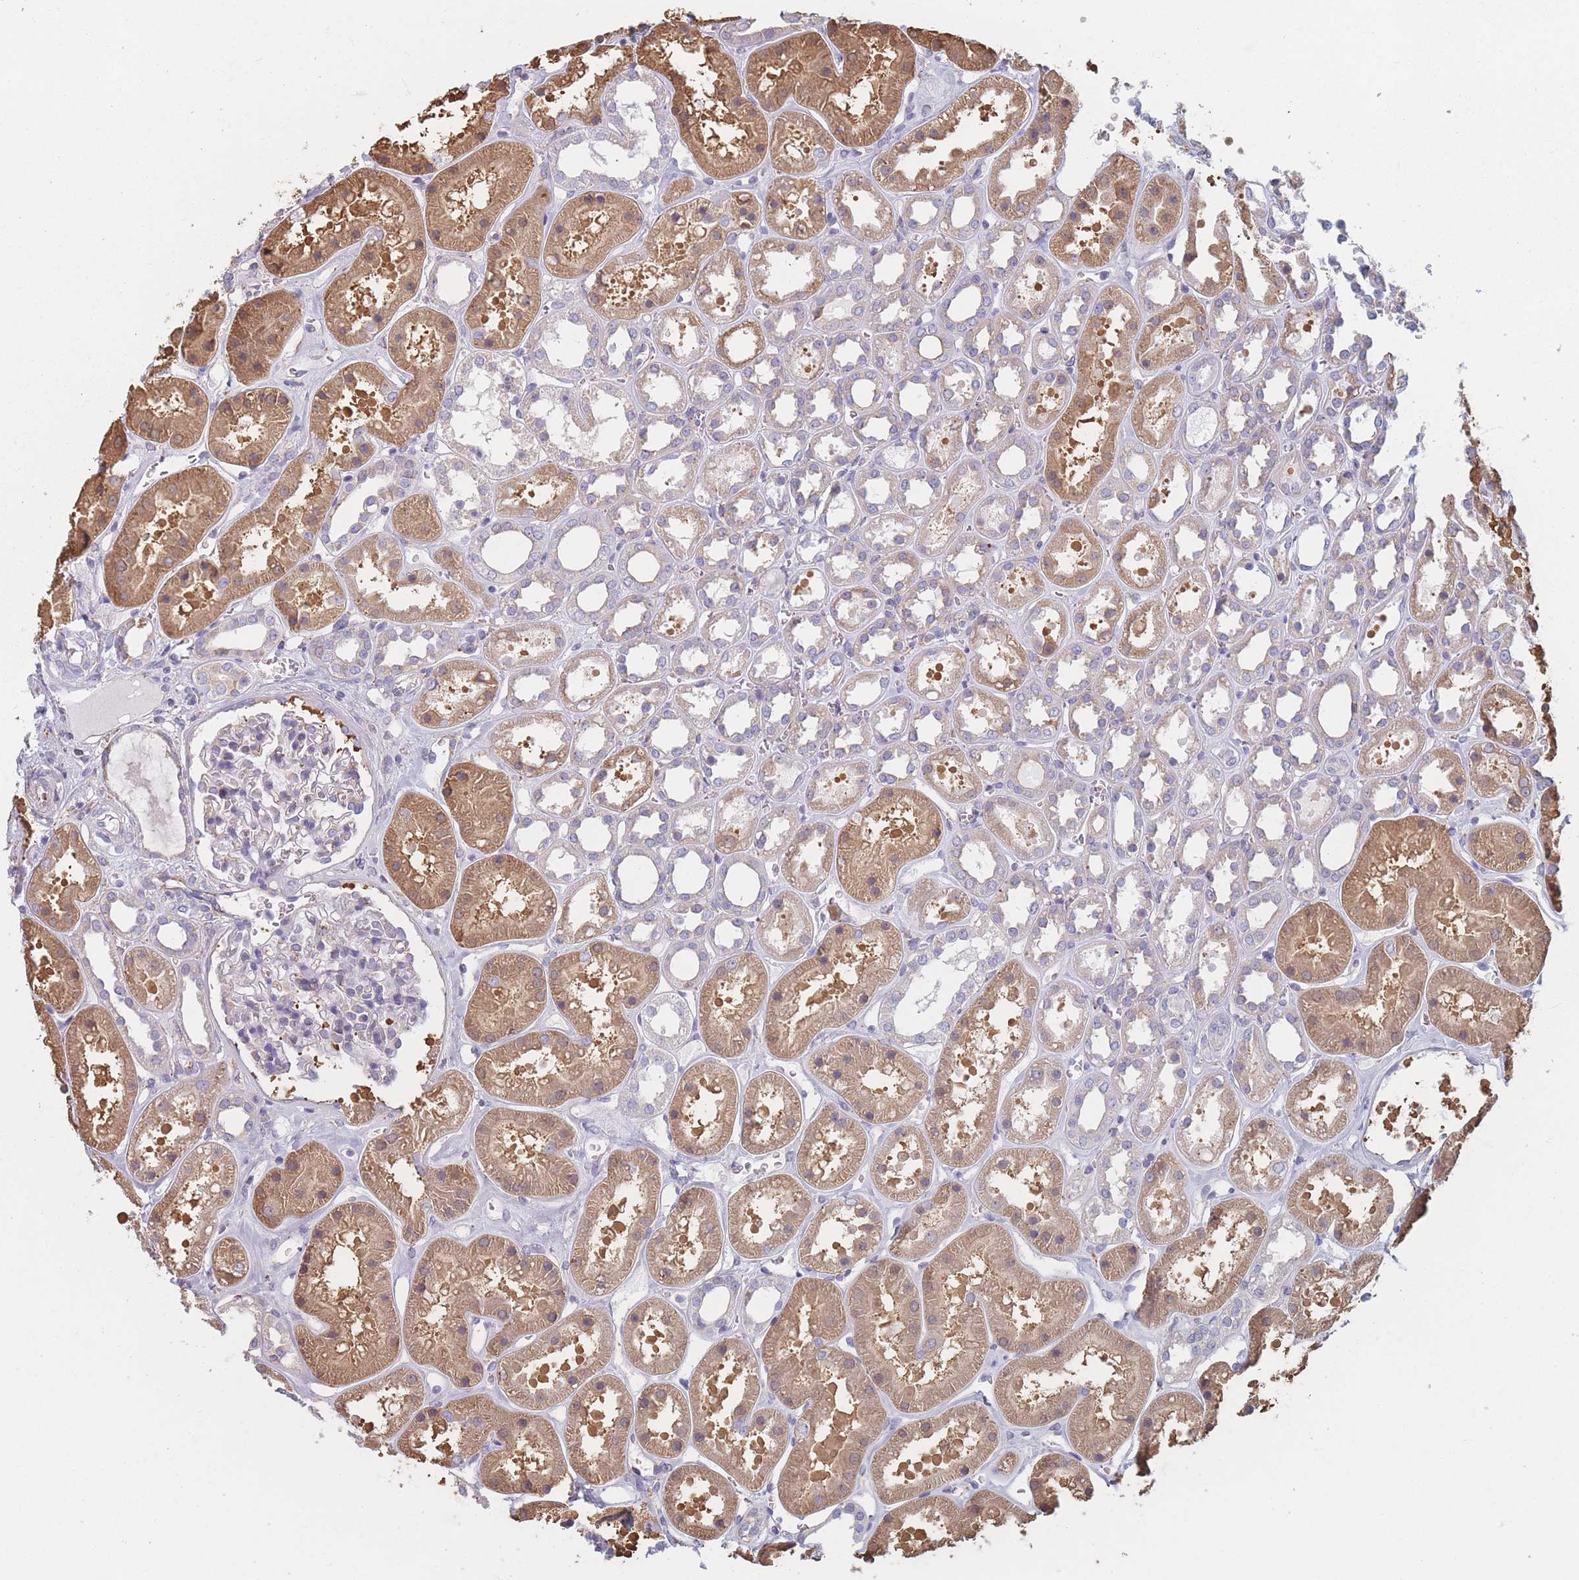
{"staining": {"intensity": "negative", "quantity": "none", "location": "none"}, "tissue": "kidney", "cell_type": "Cells in glomeruli", "image_type": "normal", "snomed": [{"axis": "morphology", "description": "Normal tissue, NOS"}, {"axis": "topography", "description": "Kidney"}], "caption": "An immunohistochemistry (IHC) micrograph of normal kidney is shown. There is no staining in cells in glomeruli of kidney.", "gene": "OR7C2", "patient": {"sex": "female", "age": 41}}